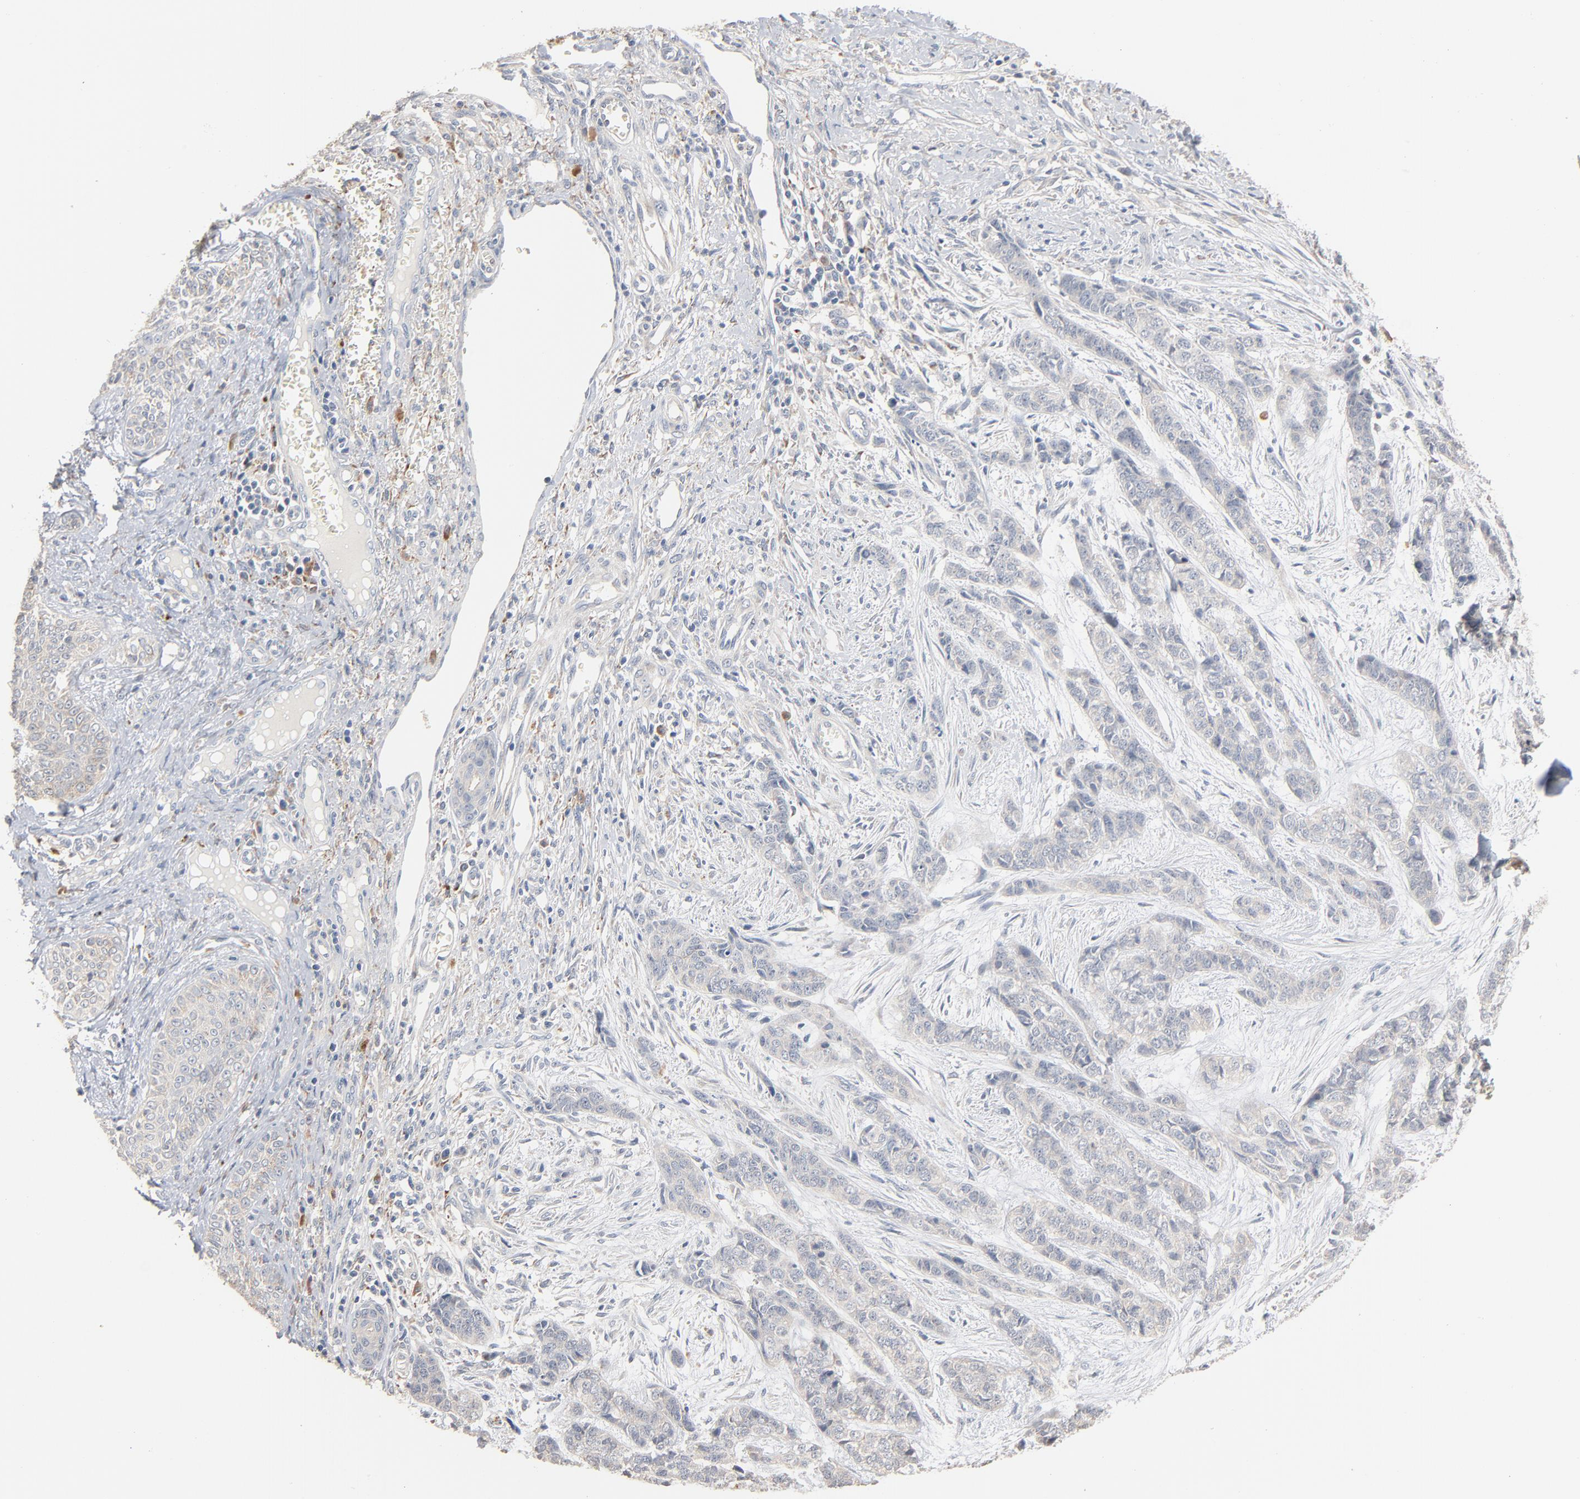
{"staining": {"intensity": "negative", "quantity": "none", "location": "none"}, "tissue": "skin cancer", "cell_type": "Tumor cells", "image_type": "cancer", "snomed": [{"axis": "morphology", "description": "Basal cell carcinoma"}, {"axis": "topography", "description": "Skin"}], "caption": "Immunohistochemistry (IHC) of human basal cell carcinoma (skin) displays no positivity in tumor cells.", "gene": "ZDHHC8", "patient": {"sex": "female", "age": 64}}